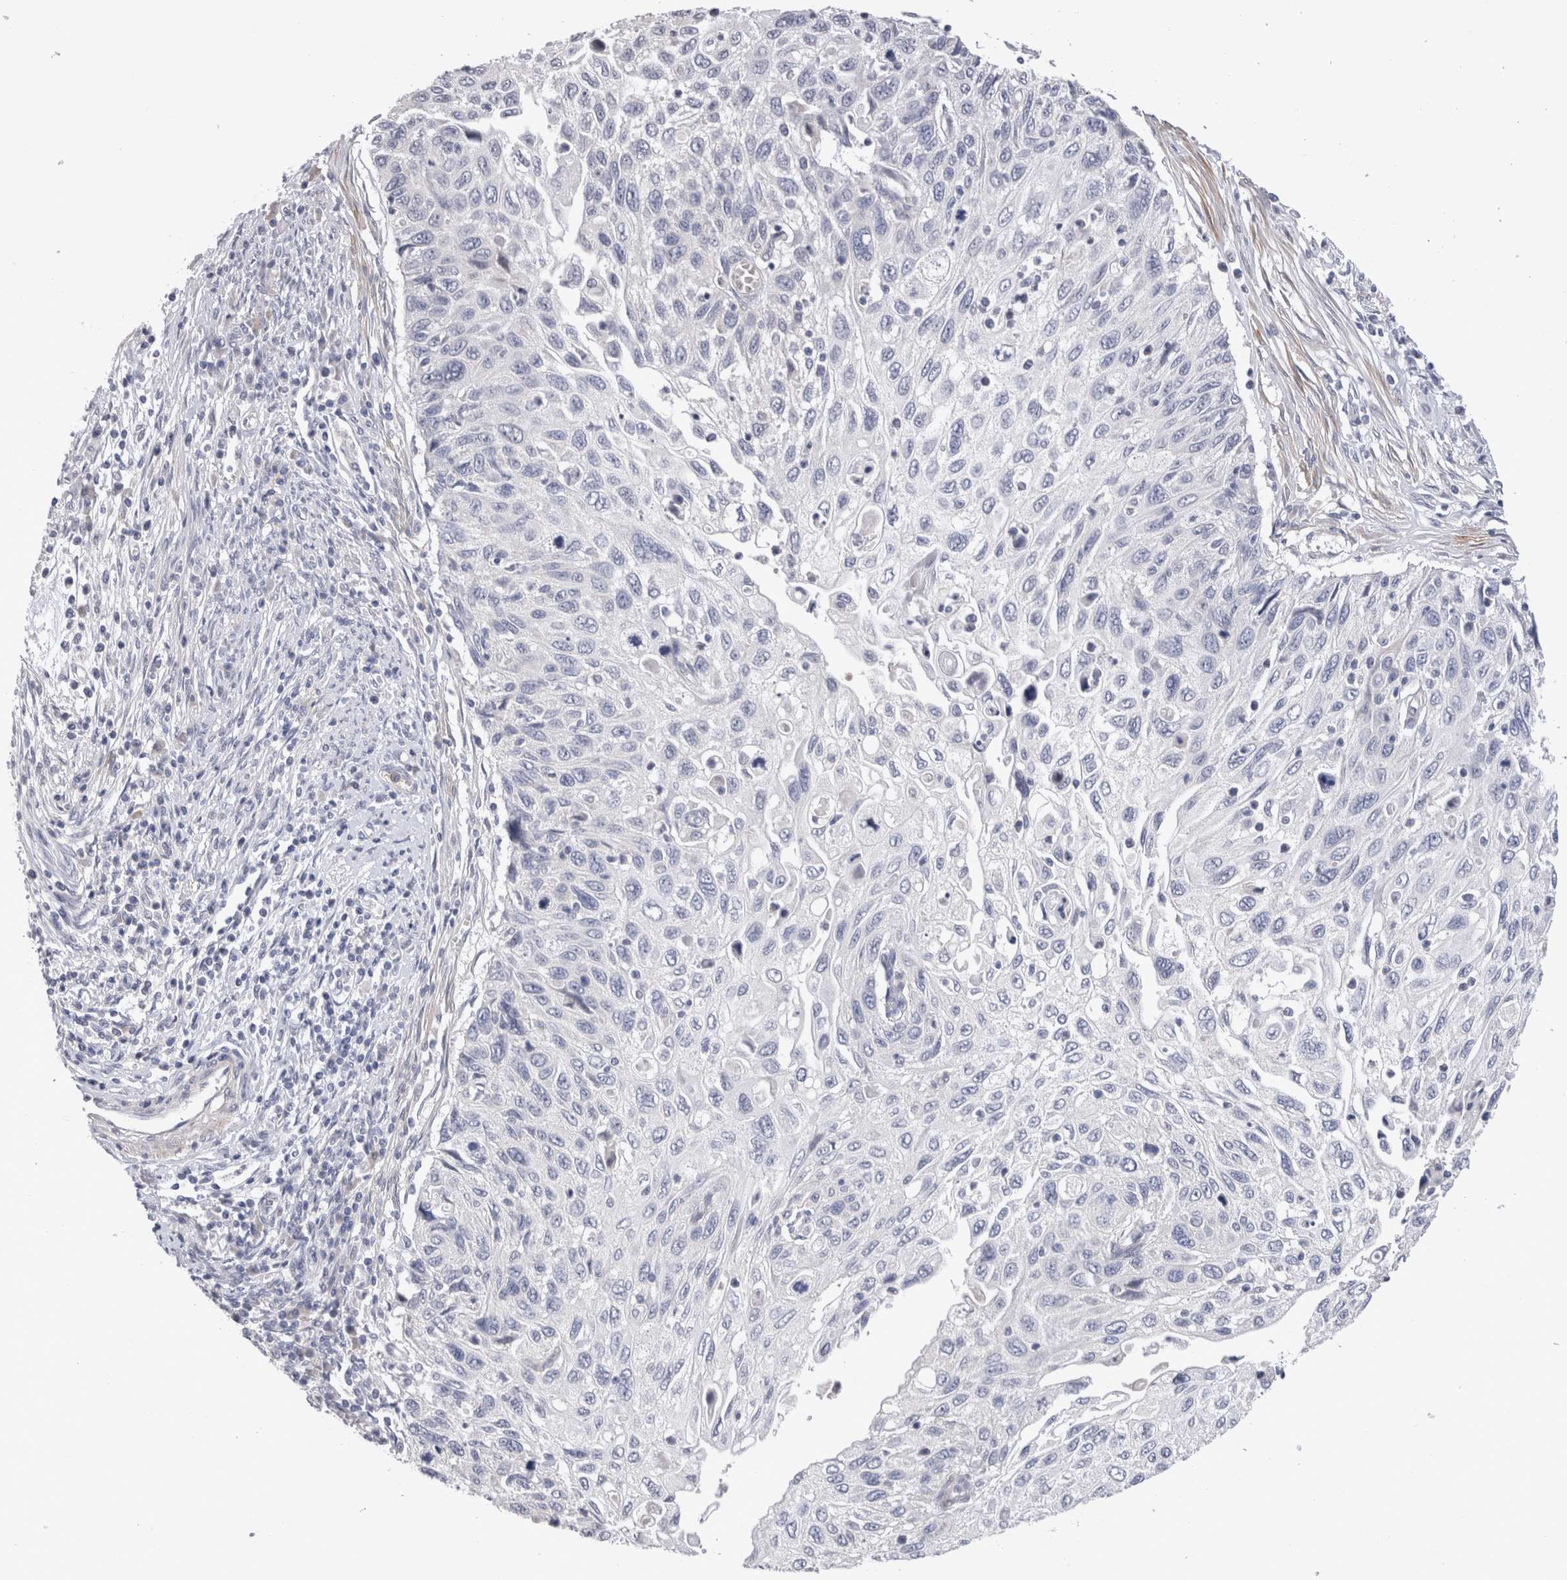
{"staining": {"intensity": "negative", "quantity": "none", "location": "none"}, "tissue": "cervical cancer", "cell_type": "Tumor cells", "image_type": "cancer", "snomed": [{"axis": "morphology", "description": "Squamous cell carcinoma, NOS"}, {"axis": "topography", "description": "Cervix"}], "caption": "Tumor cells are negative for brown protein staining in cervical squamous cell carcinoma.", "gene": "CRYBG1", "patient": {"sex": "female", "age": 70}}